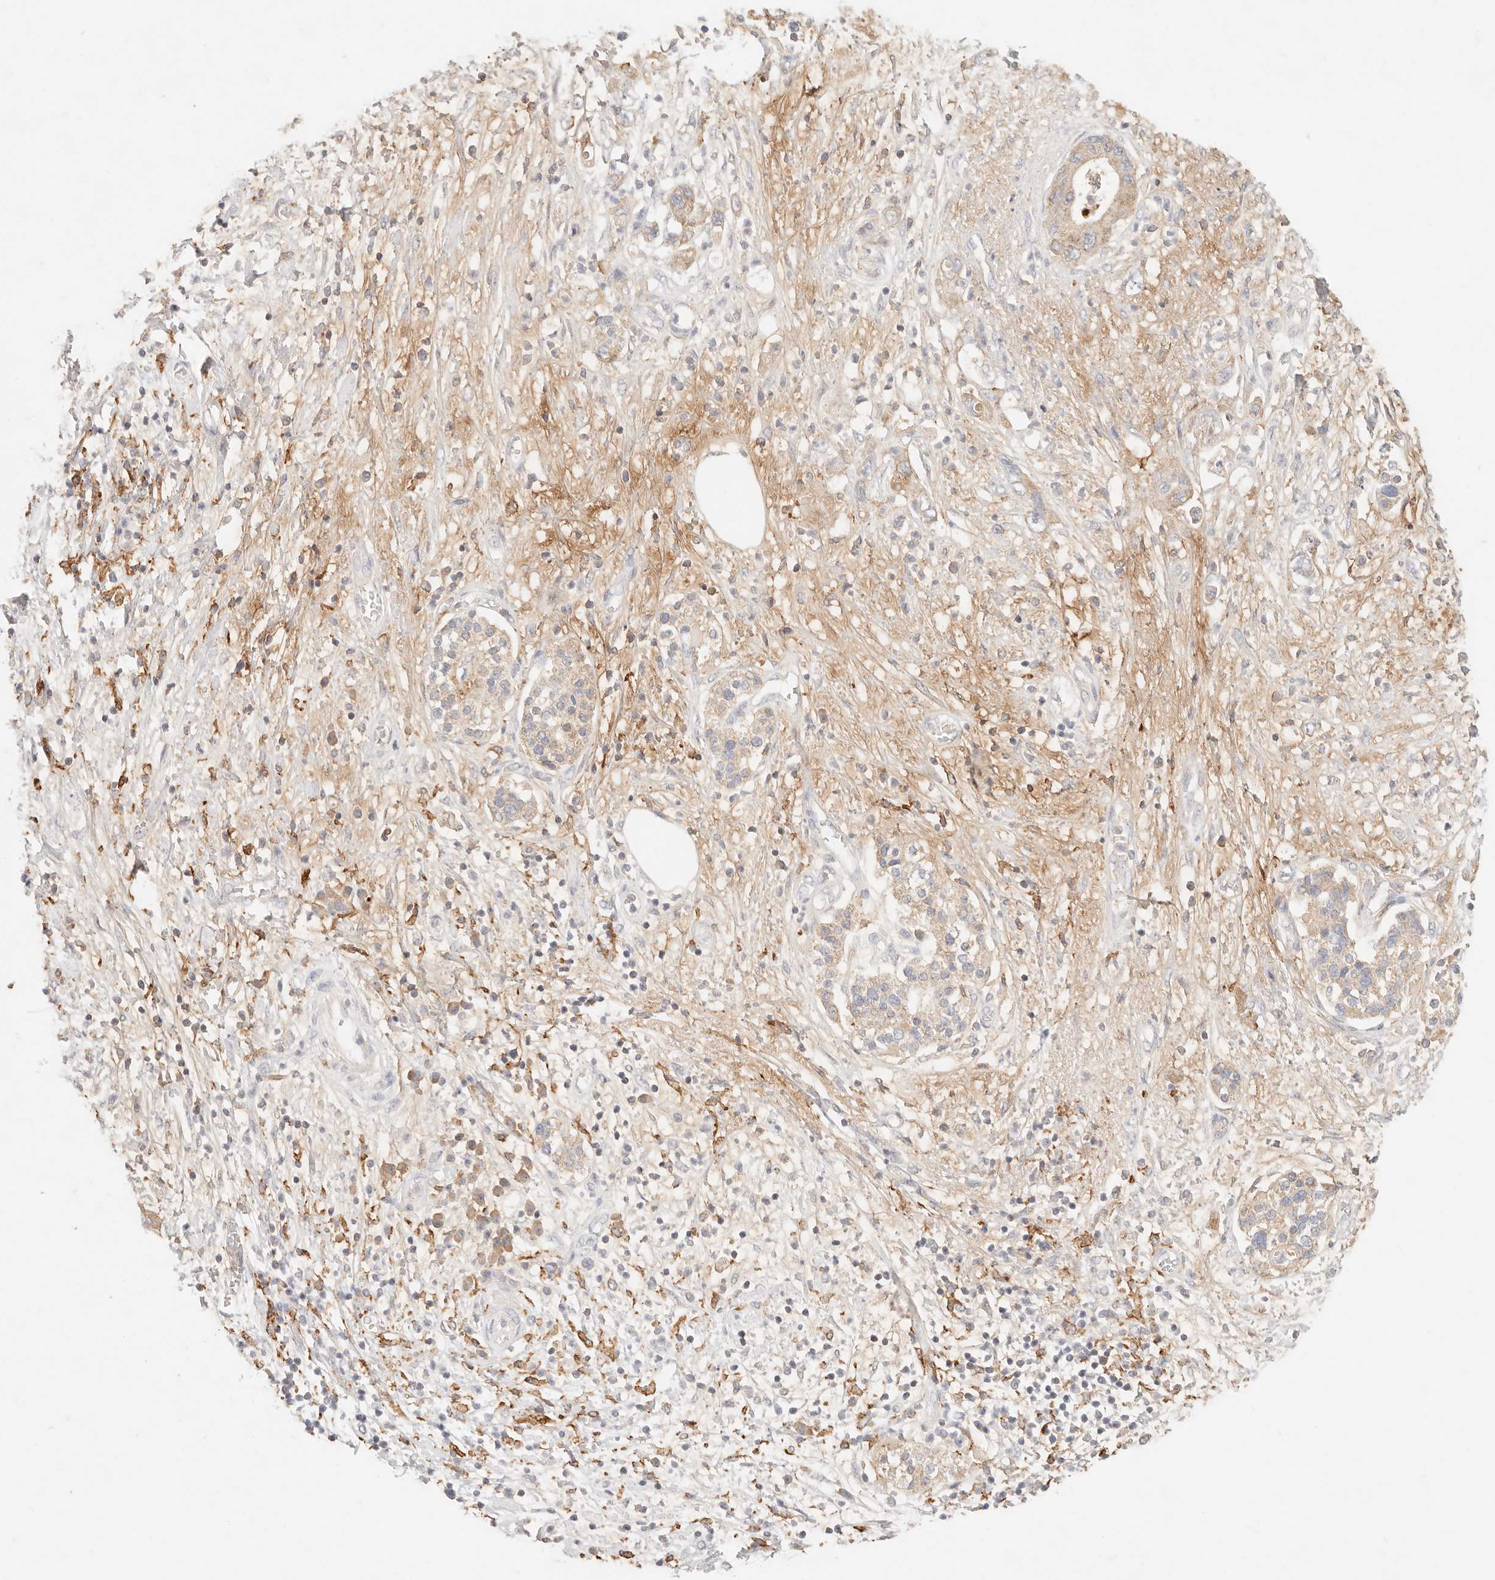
{"staining": {"intensity": "weak", "quantity": ">75%", "location": "cytoplasmic/membranous"}, "tissue": "pancreatic cancer", "cell_type": "Tumor cells", "image_type": "cancer", "snomed": [{"axis": "morphology", "description": "Adenocarcinoma, NOS"}, {"axis": "topography", "description": "Pancreas"}], "caption": "Human pancreatic cancer stained for a protein (brown) demonstrates weak cytoplasmic/membranous positive expression in approximately >75% of tumor cells.", "gene": "HK2", "patient": {"sex": "female", "age": 73}}